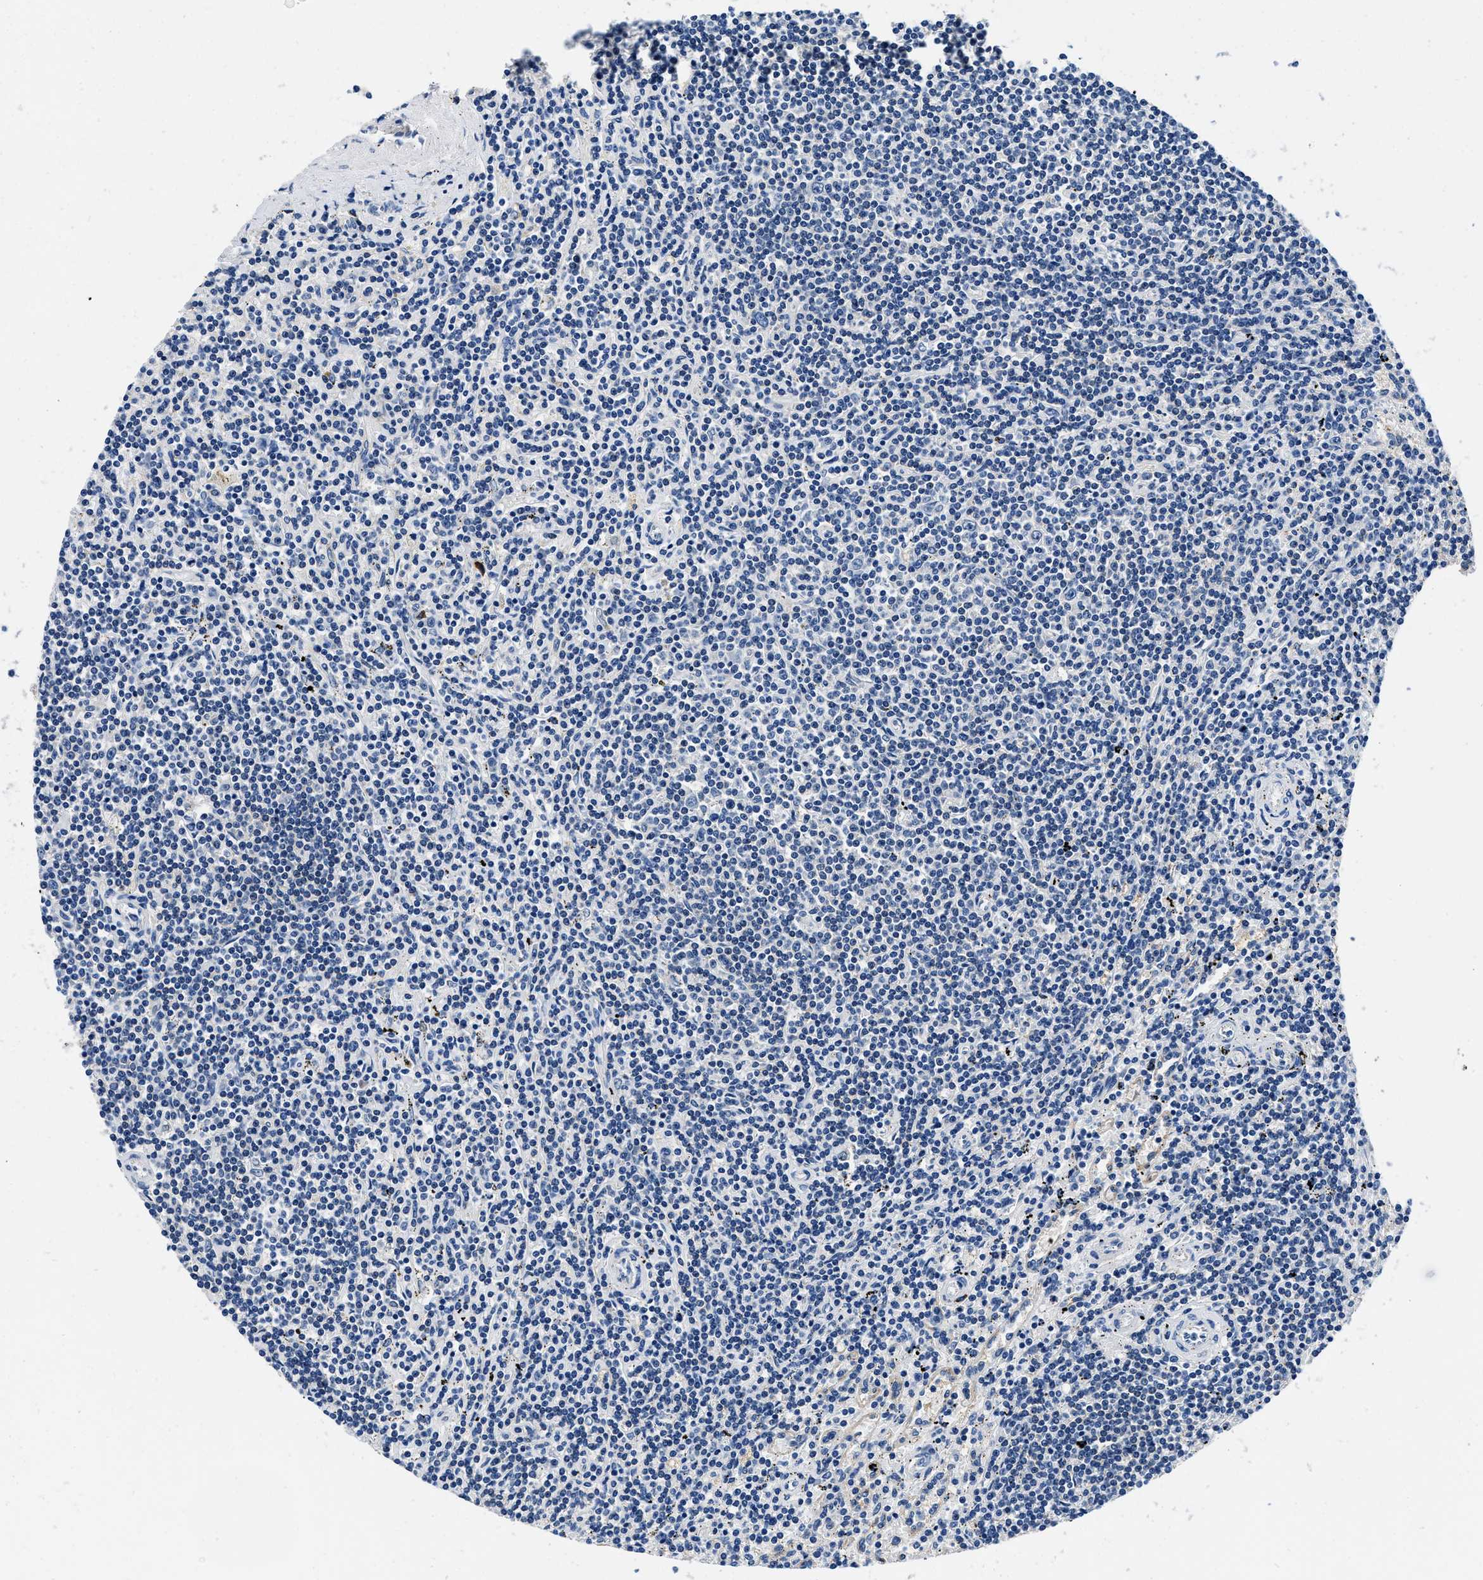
{"staining": {"intensity": "negative", "quantity": "none", "location": "none"}, "tissue": "lymphoma", "cell_type": "Tumor cells", "image_type": "cancer", "snomed": [{"axis": "morphology", "description": "Malignant lymphoma, non-Hodgkin's type, Low grade"}, {"axis": "topography", "description": "Spleen"}], "caption": "IHC micrograph of lymphoma stained for a protein (brown), which reveals no expression in tumor cells. Nuclei are stained in blue.", "gene": "ZFAND3", "patient": {"sex": "male", "age": 76}}